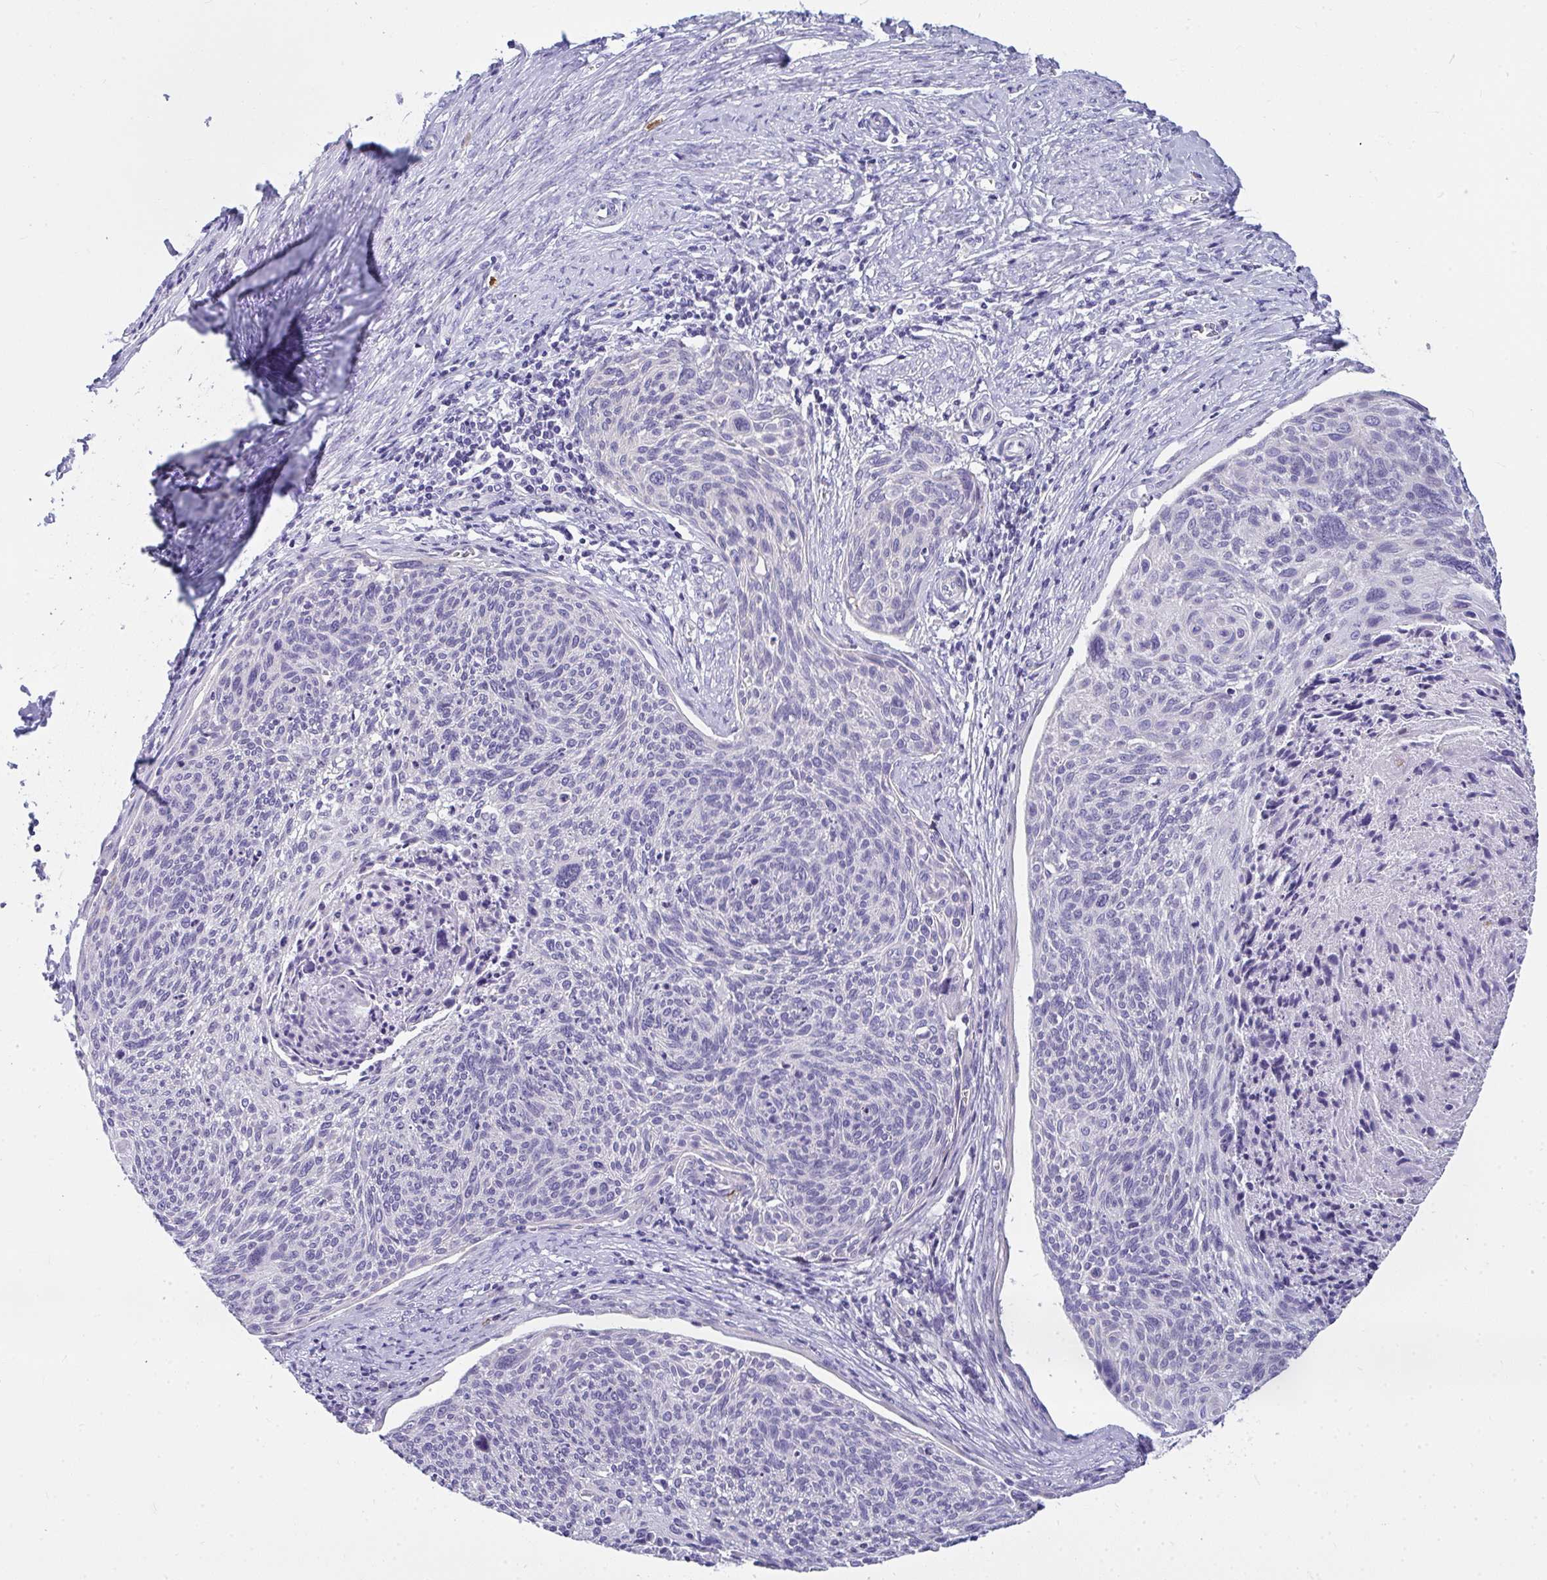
{"staining": {"intensity": "negative", "quantity": "none", "location": "none"}, "tissue": "cervical cancer", "cell_type": "Tumor cells", "image_type": "cancer", "snomed": [{"axis": "morphology", "description": "Squamous cell carcinoma, NOS"}, {"axis": "topography", "description": "Cervix"}], "caption": "High power microscopy photomicrograph of an immunohistochemistry (IHC) histopathology image of squamous cell carcinoma (cervical), revealing no significant expression in tumor cells.", "gene": "TSBP1", "patient": {"sex": "female", "age": 49}}